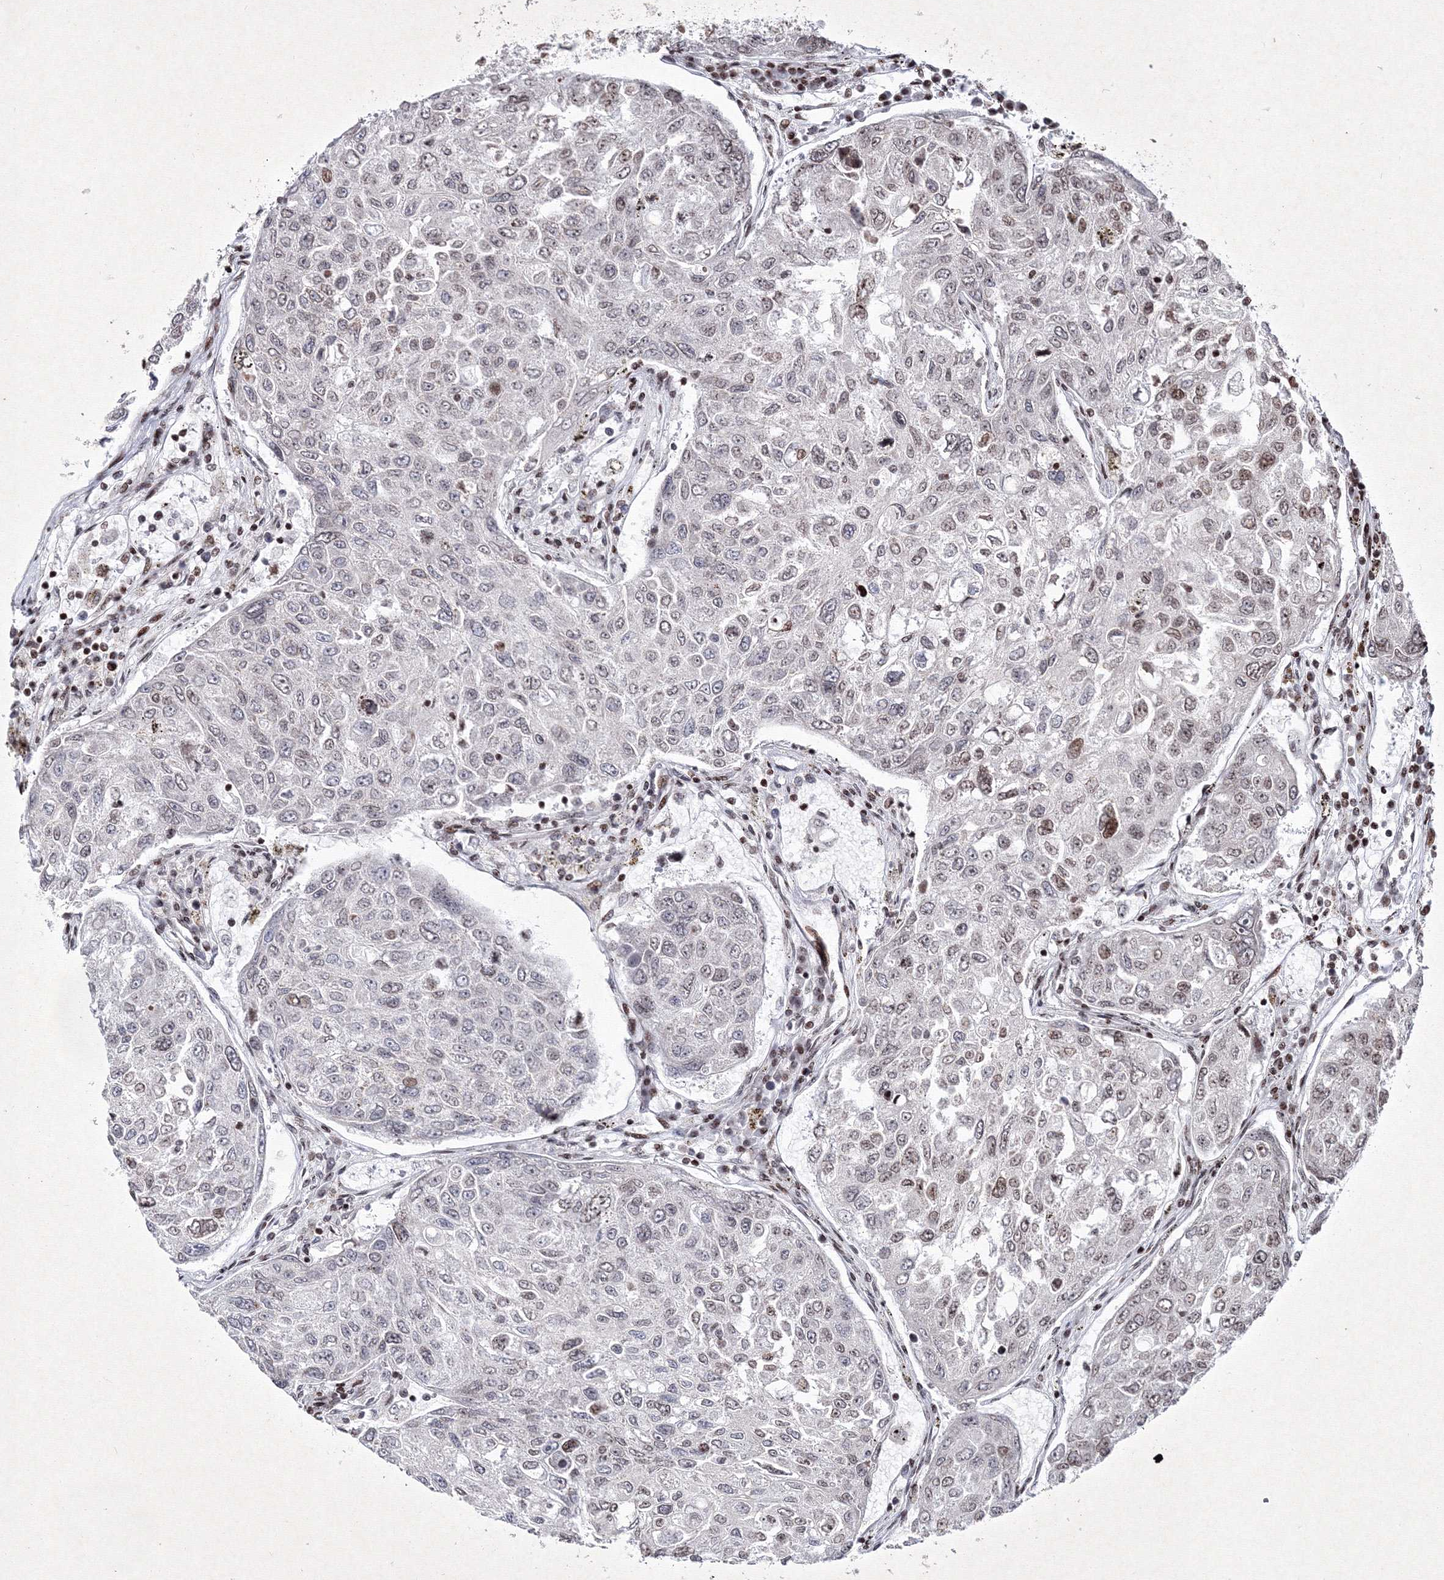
{"staining": {"intensity": "weak", "quantity": "<25%", "location": "nuclear"}, "tissue": "urothelial cancer", "cell_type": "Tumor cells", "image_type": "cancer", "snomed": [{"axis": "morphology", "description": "Urothelial carcinoma, High grade"}, {"axis": "topography", "description": "Lymph node"}, {"axis": "topography", "description": "Urinary bladder"}], "caption": "Urothelial cancer stained for a protein using immunohistochemistry exhibits no expression tumor cells.", "gene": "SMIM29", "patient": {"sex": "male", "age": 51}}